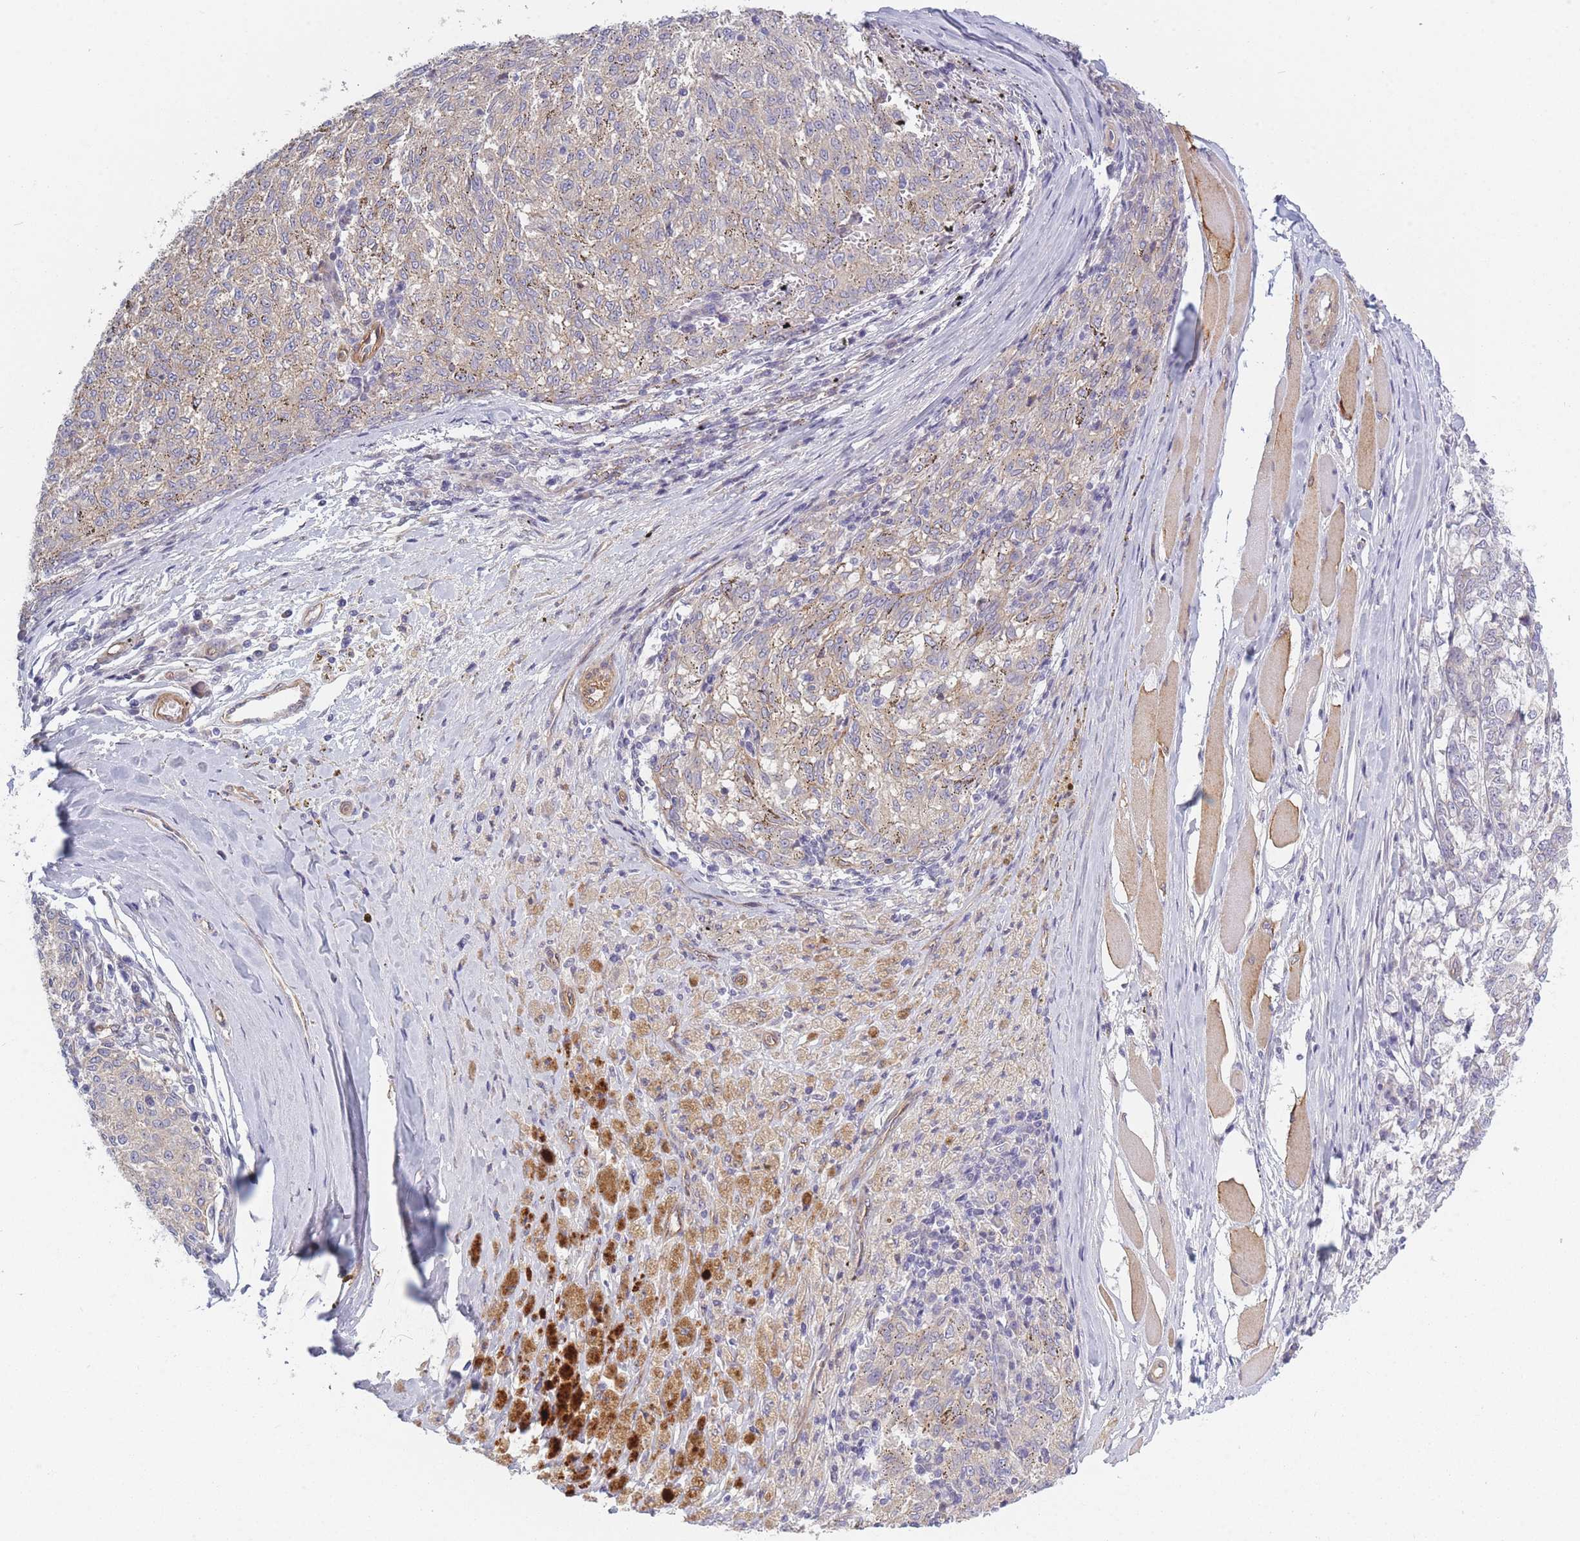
{"staining": {"intensity": "negative", "quantity": "none", "location": "none"}, "tissue": "melanoma", "cell_type": "Tumor cells", "image_type": "cancer", "snomed": [{"axis": "morphology", "description": "Malignant melanoma, NOS"}, {"axis": "topography", "description": "Skin"}], "caption": "Protein analysis of melanoma demonstrates no significant positivity in tumor cells.", "gene": "SLC7A6", "patient": {"sex": "female", "age": 72}}